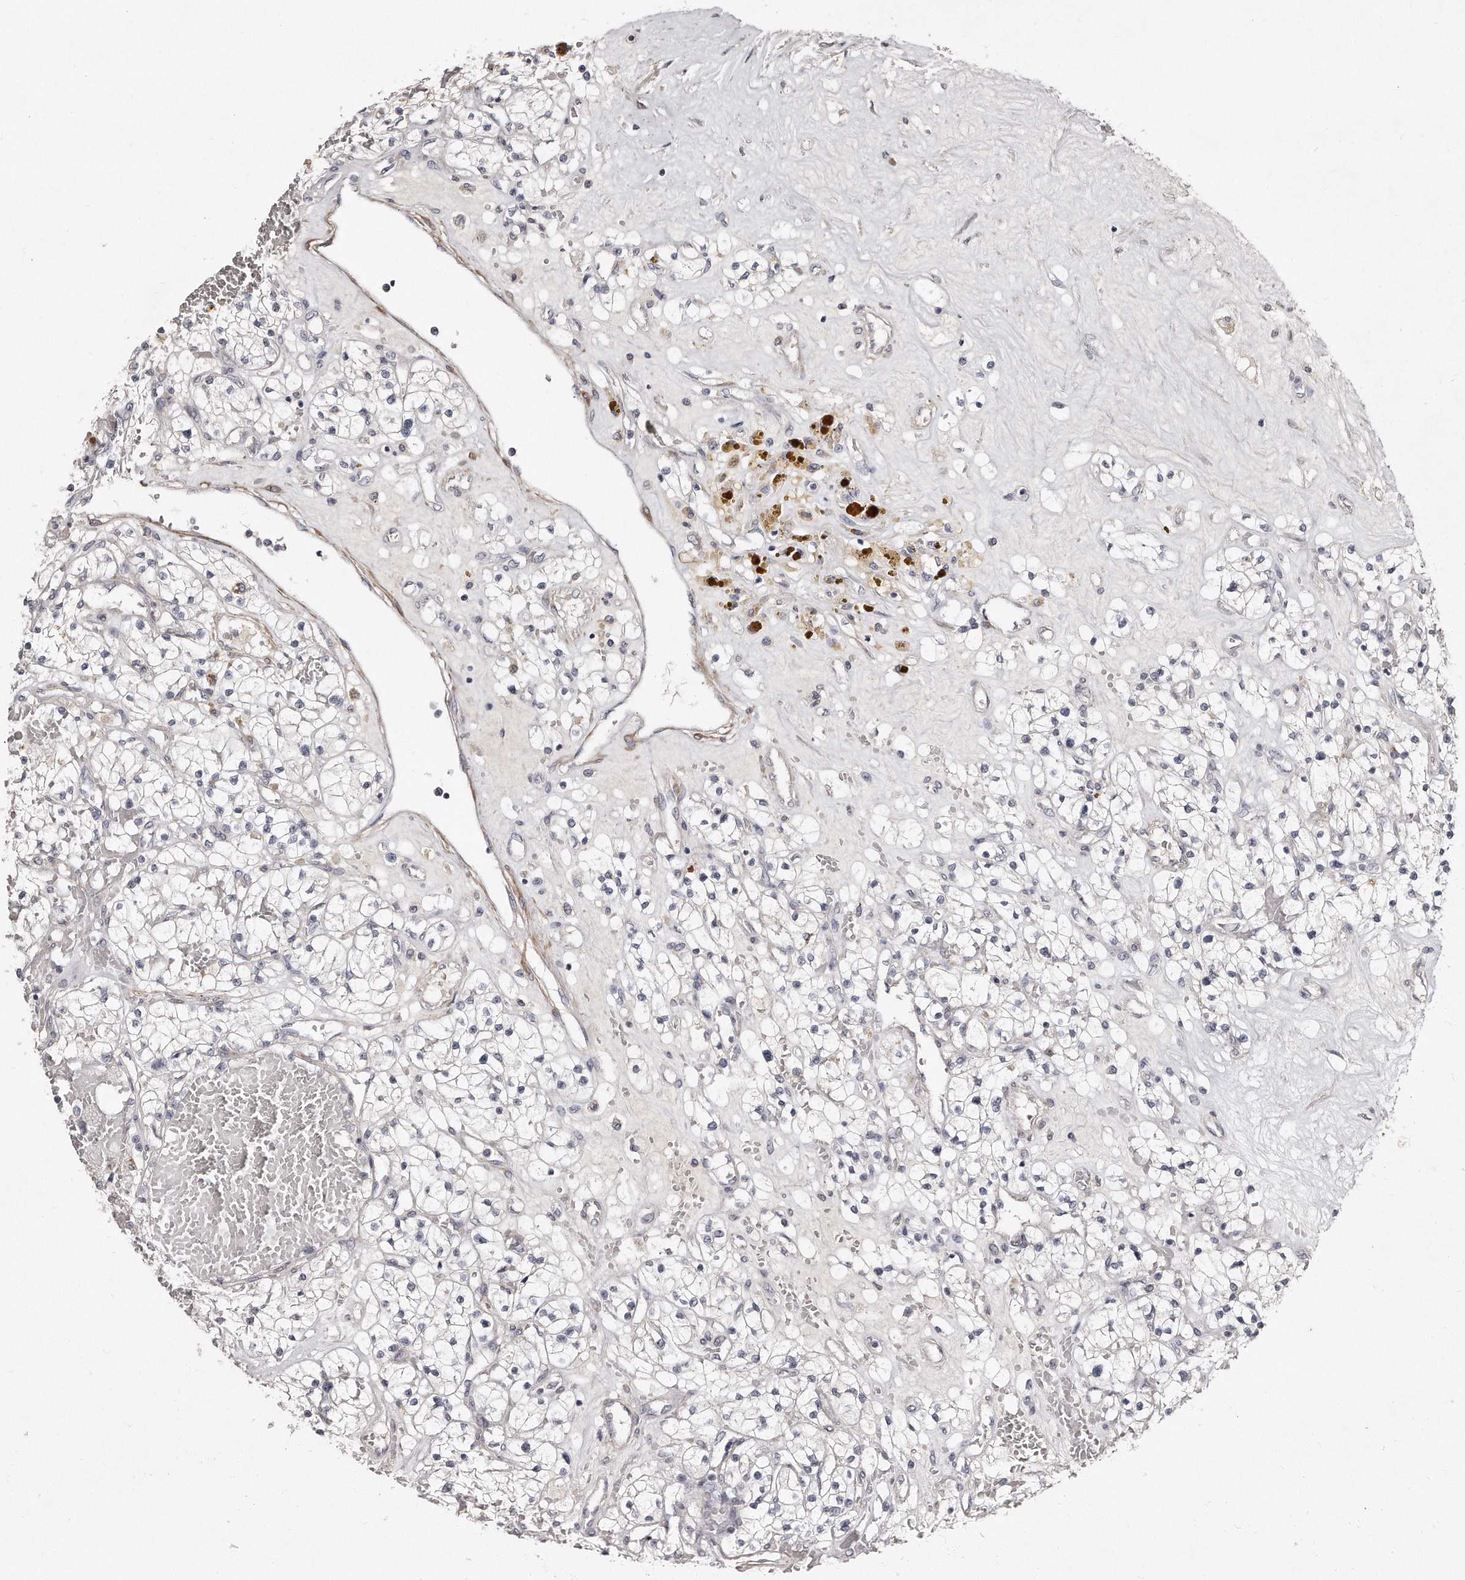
{"staining": {"intensity": "negative", "quantity": "none", "location": "none"}, "tissue": "renal cancer", "cell_type": "Tumor cells", "image_type": "cancer", "snomed": [{"axis": "morphology", "description": "Normal tissue, NOS"}, {"axis": "morphology", "description": "Adenocarcinoma, NOS"}, {"axis": "topography", "description": "Kidney"}], "caption": "Tumor cells are negative for brown protein staining in renal adenocarcinoma. Nuclei are stained in blue.", "gene": "LMOD1", "patient": {"sex": "male", "age": 68}}